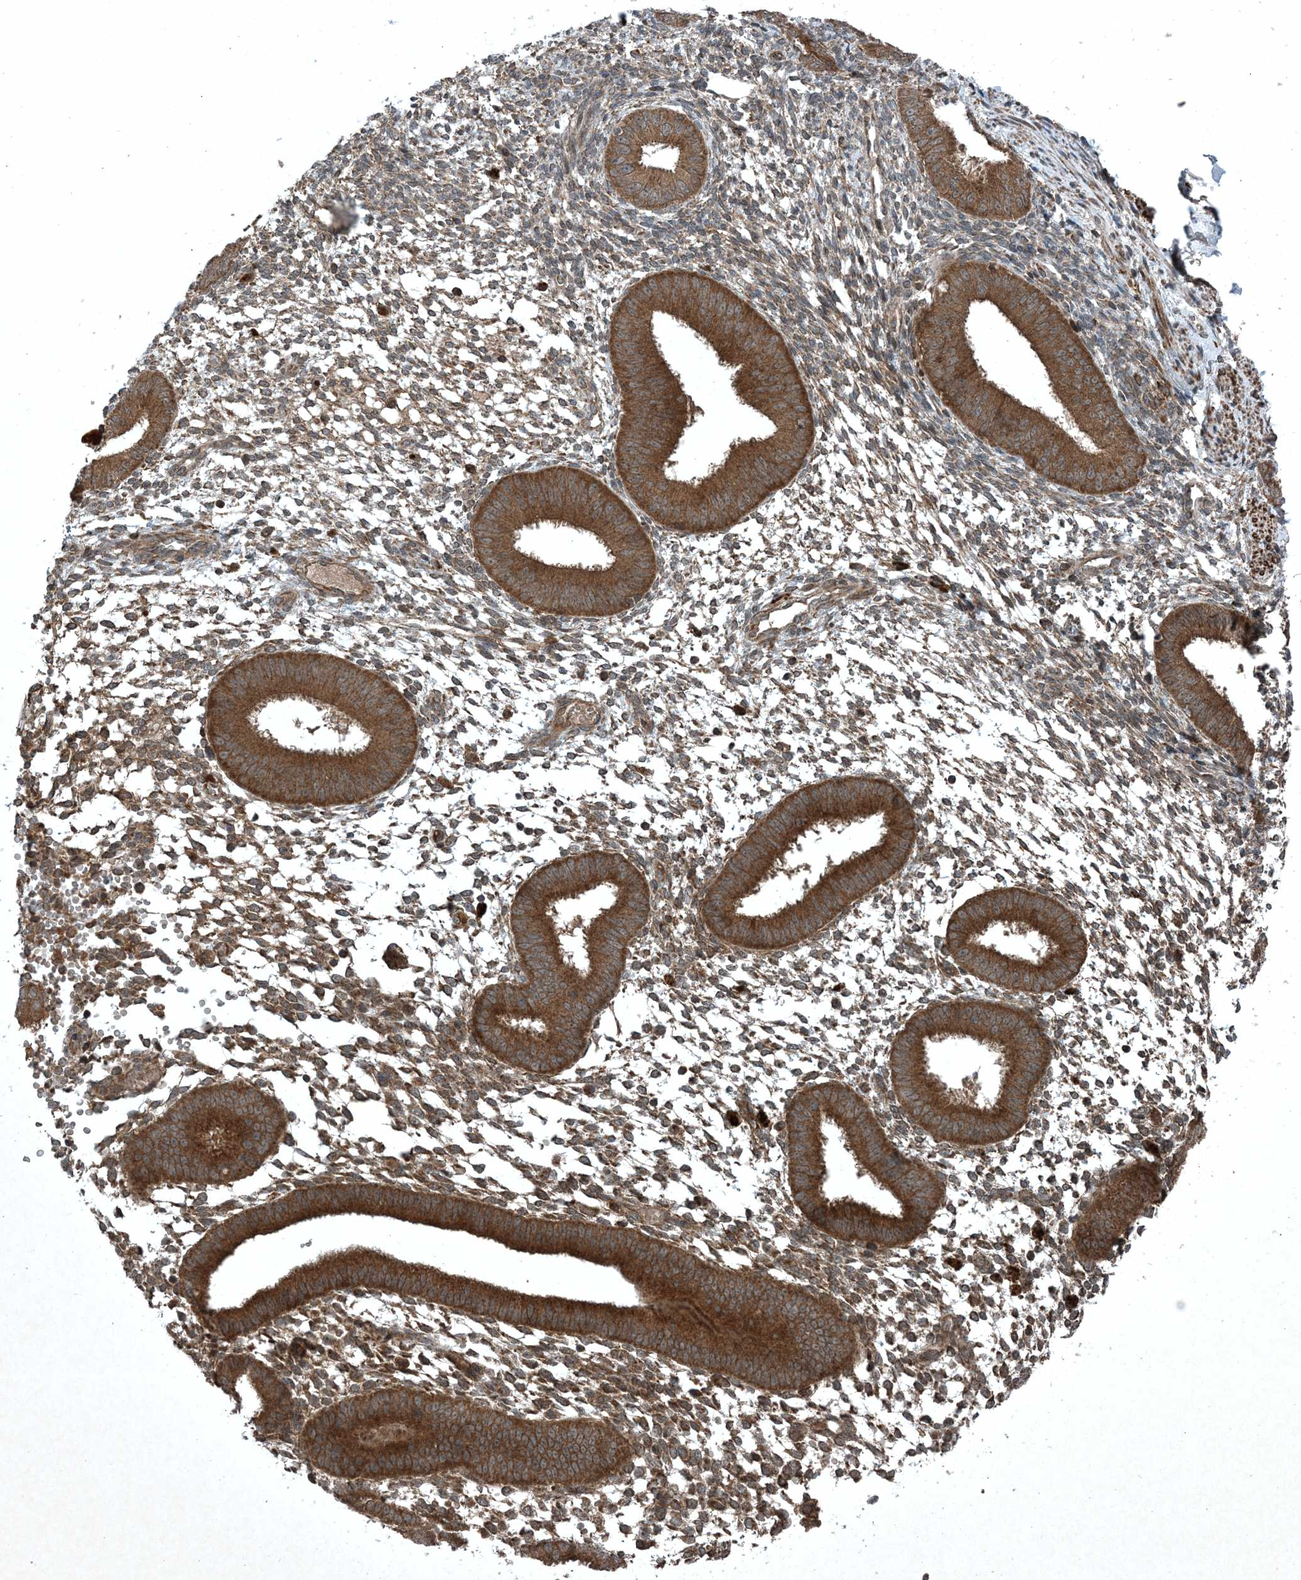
{"staining": {"intensity": "moderate", "quantity": ">75%", "location": "cytoplasmic/membranous"}, "tissue": "endometrium", "cell_type": "Cells in endometrial stroma", "image_type": "normal", "snomed": [{"axis": "morphology", "description": "Normal tissue, NOS"}, {"axis": "topography", "description": "Uterus"}, {"axis": "topography", "description": "Endometrium"}], "caption": "Cells in endometrial stroma reveal medium levels of moderate cytoplasmic/membranous staining in approximately >75% of cells in normal human endometrium.", "gene": "GNG5", "patient": {"sex": "female", "age": 48}}